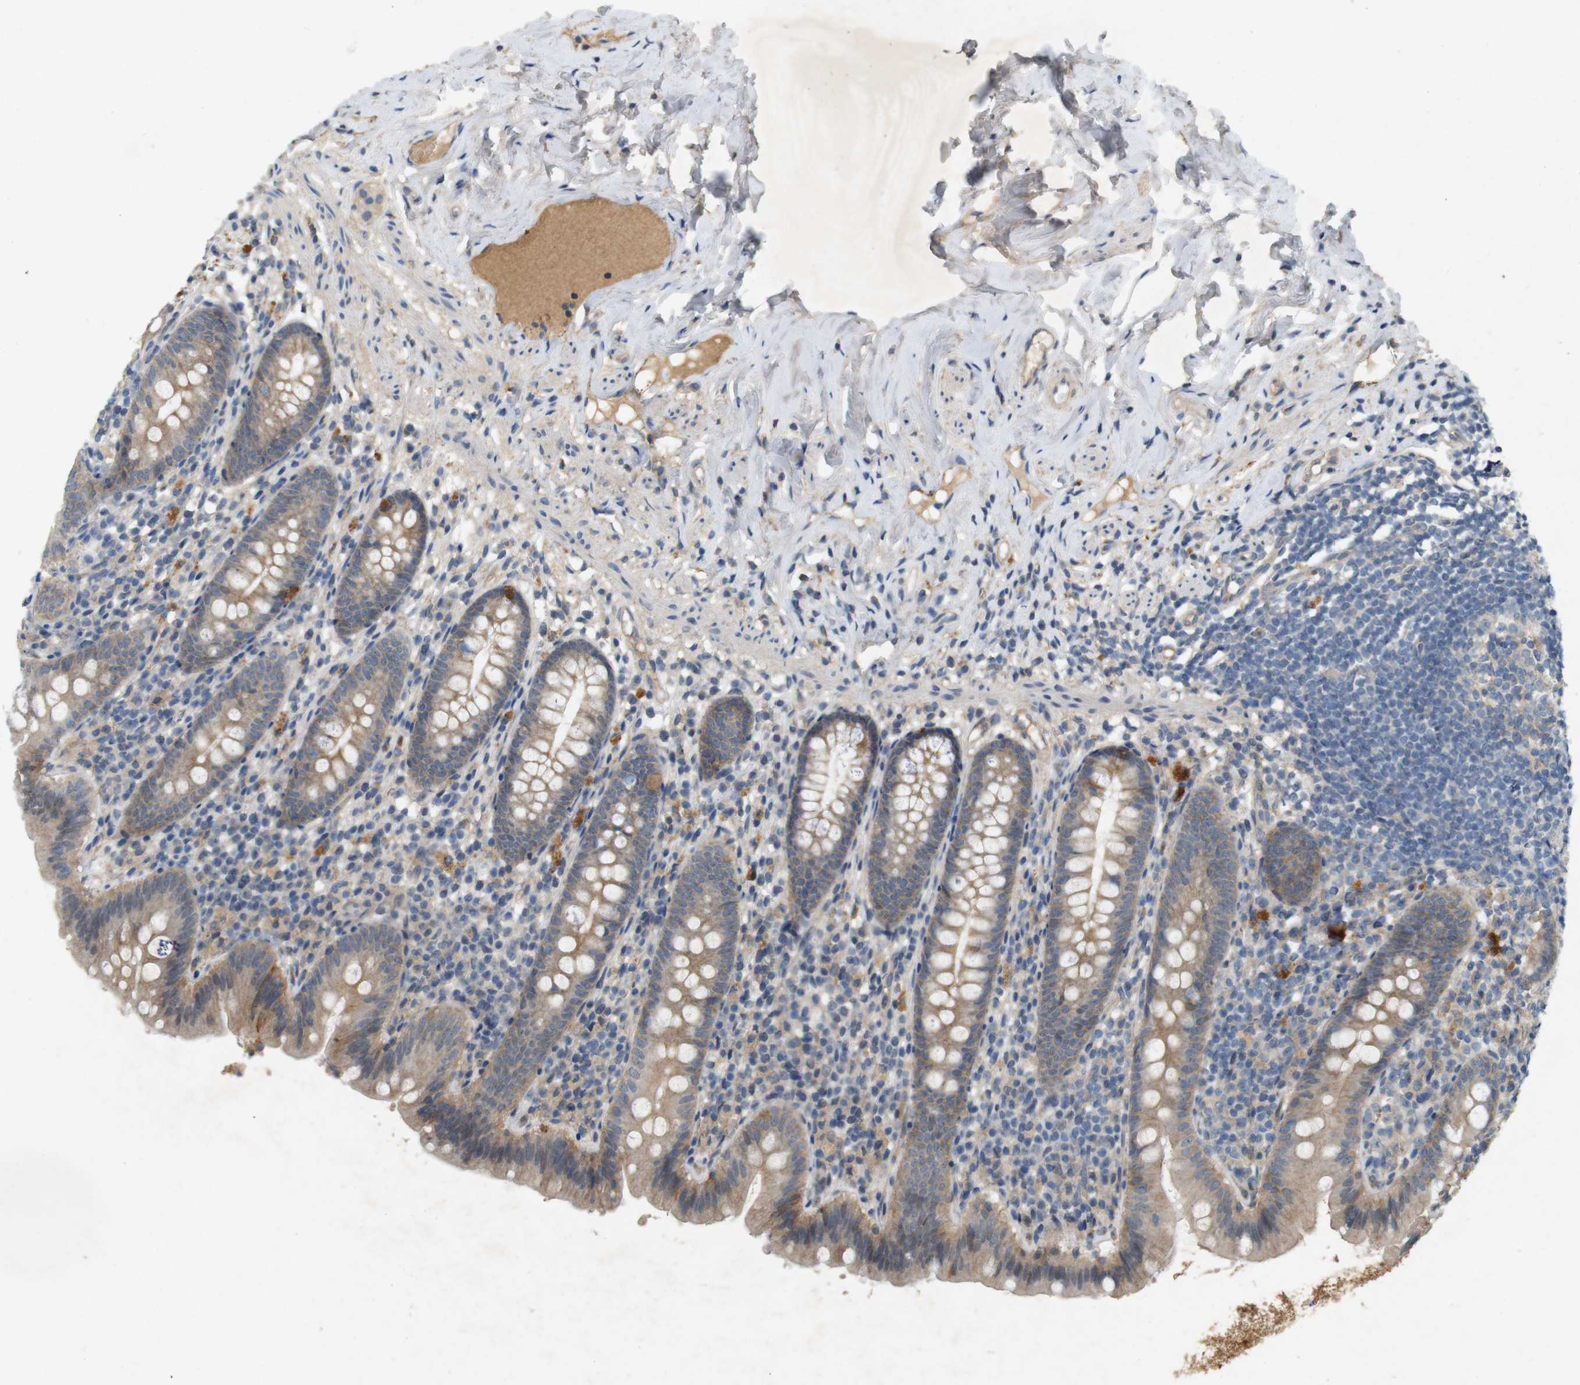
{"staining": {"intensity": "moderate", "quantity": ">75%", "location": "cytoplasmic/membranous"}, "tissue": "appendix", "cell_type": "Glandular cells", "image_type": "normal", "snomed": [{"axis": "morphology", "description": "Normal tissue, NOS"}, {"axis": "topography", "description": "Appendix"}], "caption": "Immunohistochemical staining of benign human appendix displays >75% levels of moderate cytoplasmic/membranous protein expression in approximately >75% of glandular cells. The staining was performed using DAB (3,3'-diaminobenzidine) to visualize the protein expression in brown, while the nuclei were stained in blue with hematoxylin (Magnification: 20x).", "gene": "PVR", "patient": {"sex": "male", "age": 52}}